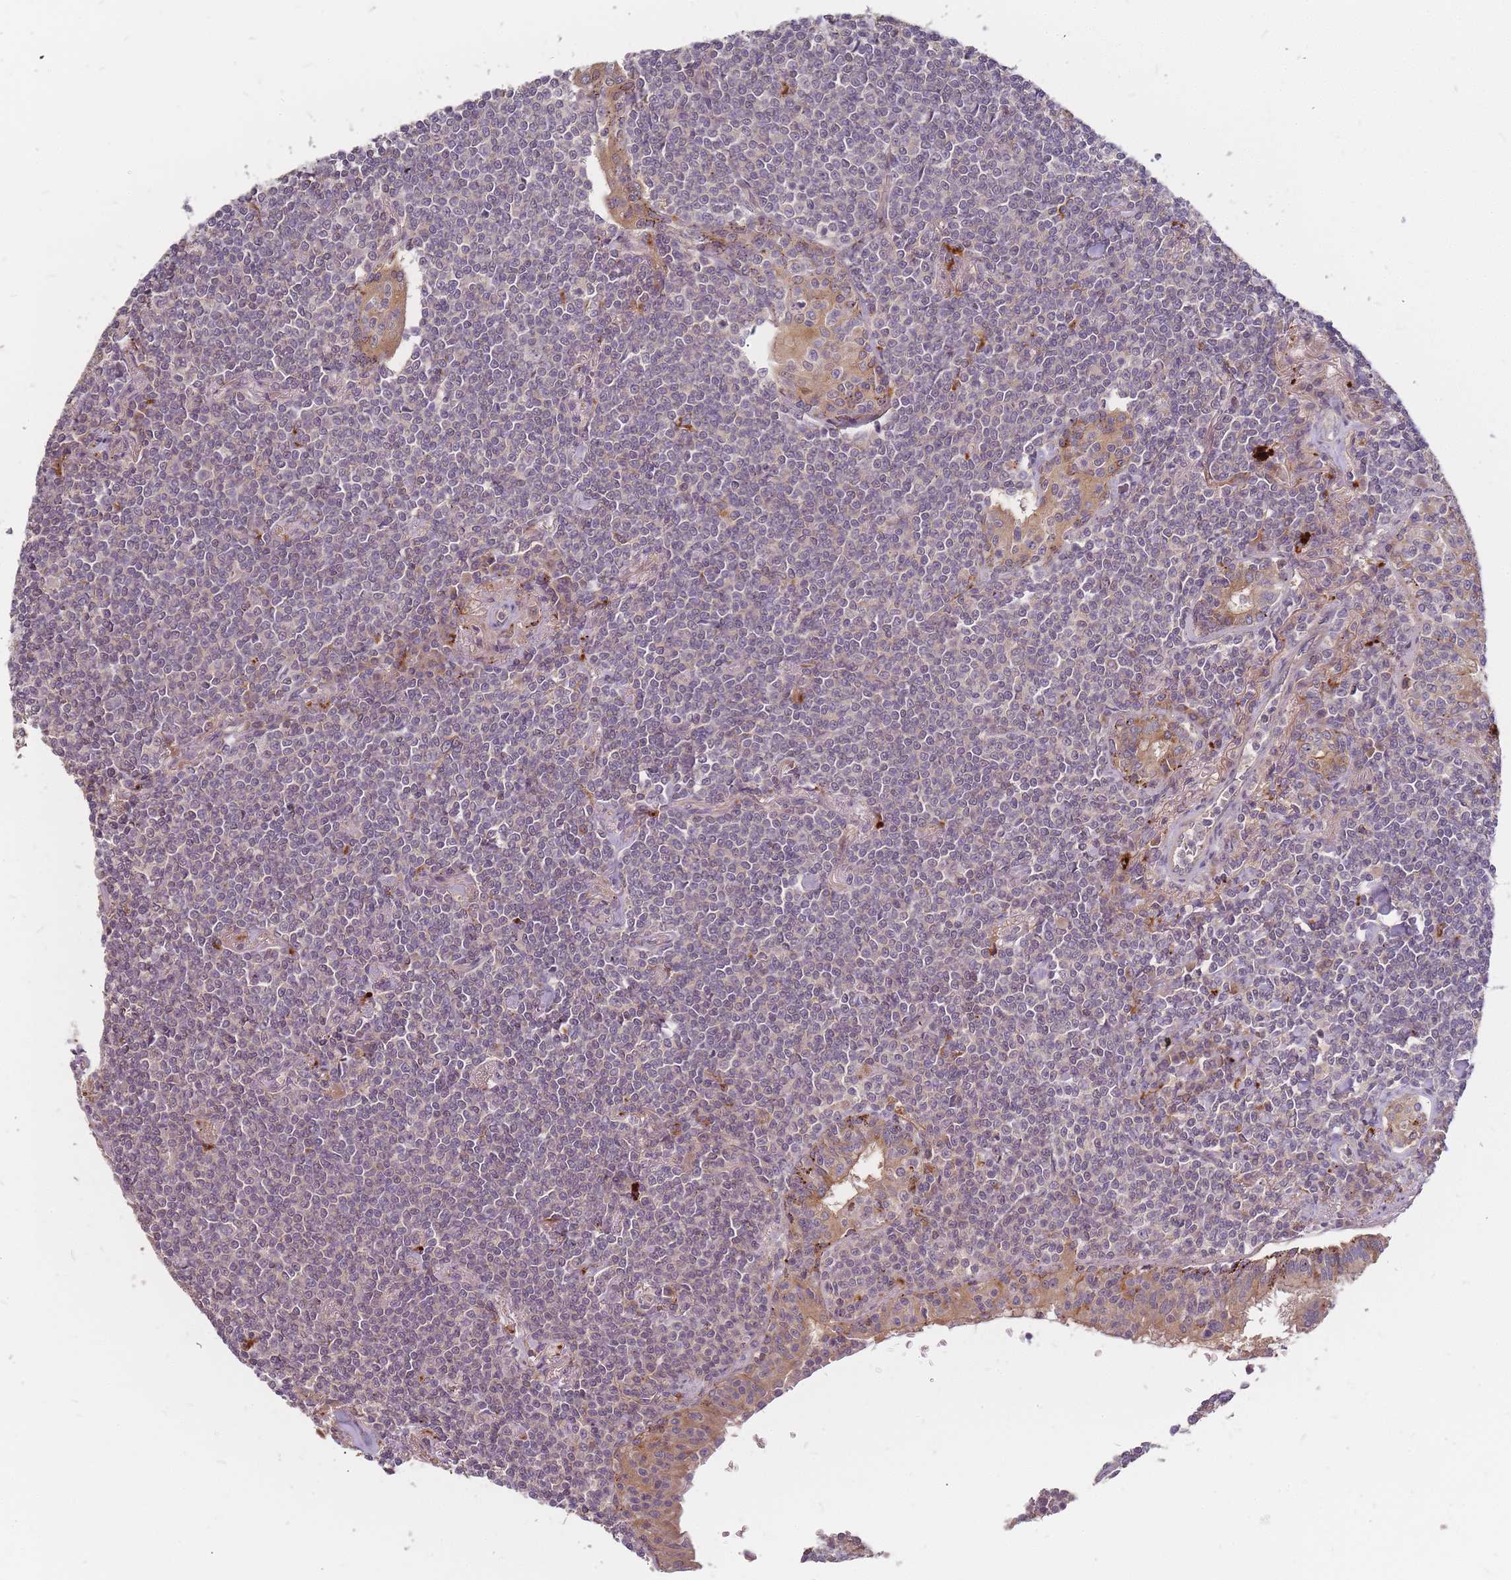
{"staining": {"intensity": "negative", "quantity": "none", "location": "none"}, "tissue": "lymphoma", "cell_type": "Tumor cells", "image_type": "cancer", "snomed": [{"axis": "morphology", "description": "Malignant lymphoma, non-Hodgkin's type, Low grade"}, {"axis": "topography", "description": "Lung"}], "caption": "Tumor cells are negative for brown protein staining in lymphoma. (DAB immunohistochemistry (IHC), high magnification).", "gene": "ATG5", "patient": {"sex": "female", "age": 71}}